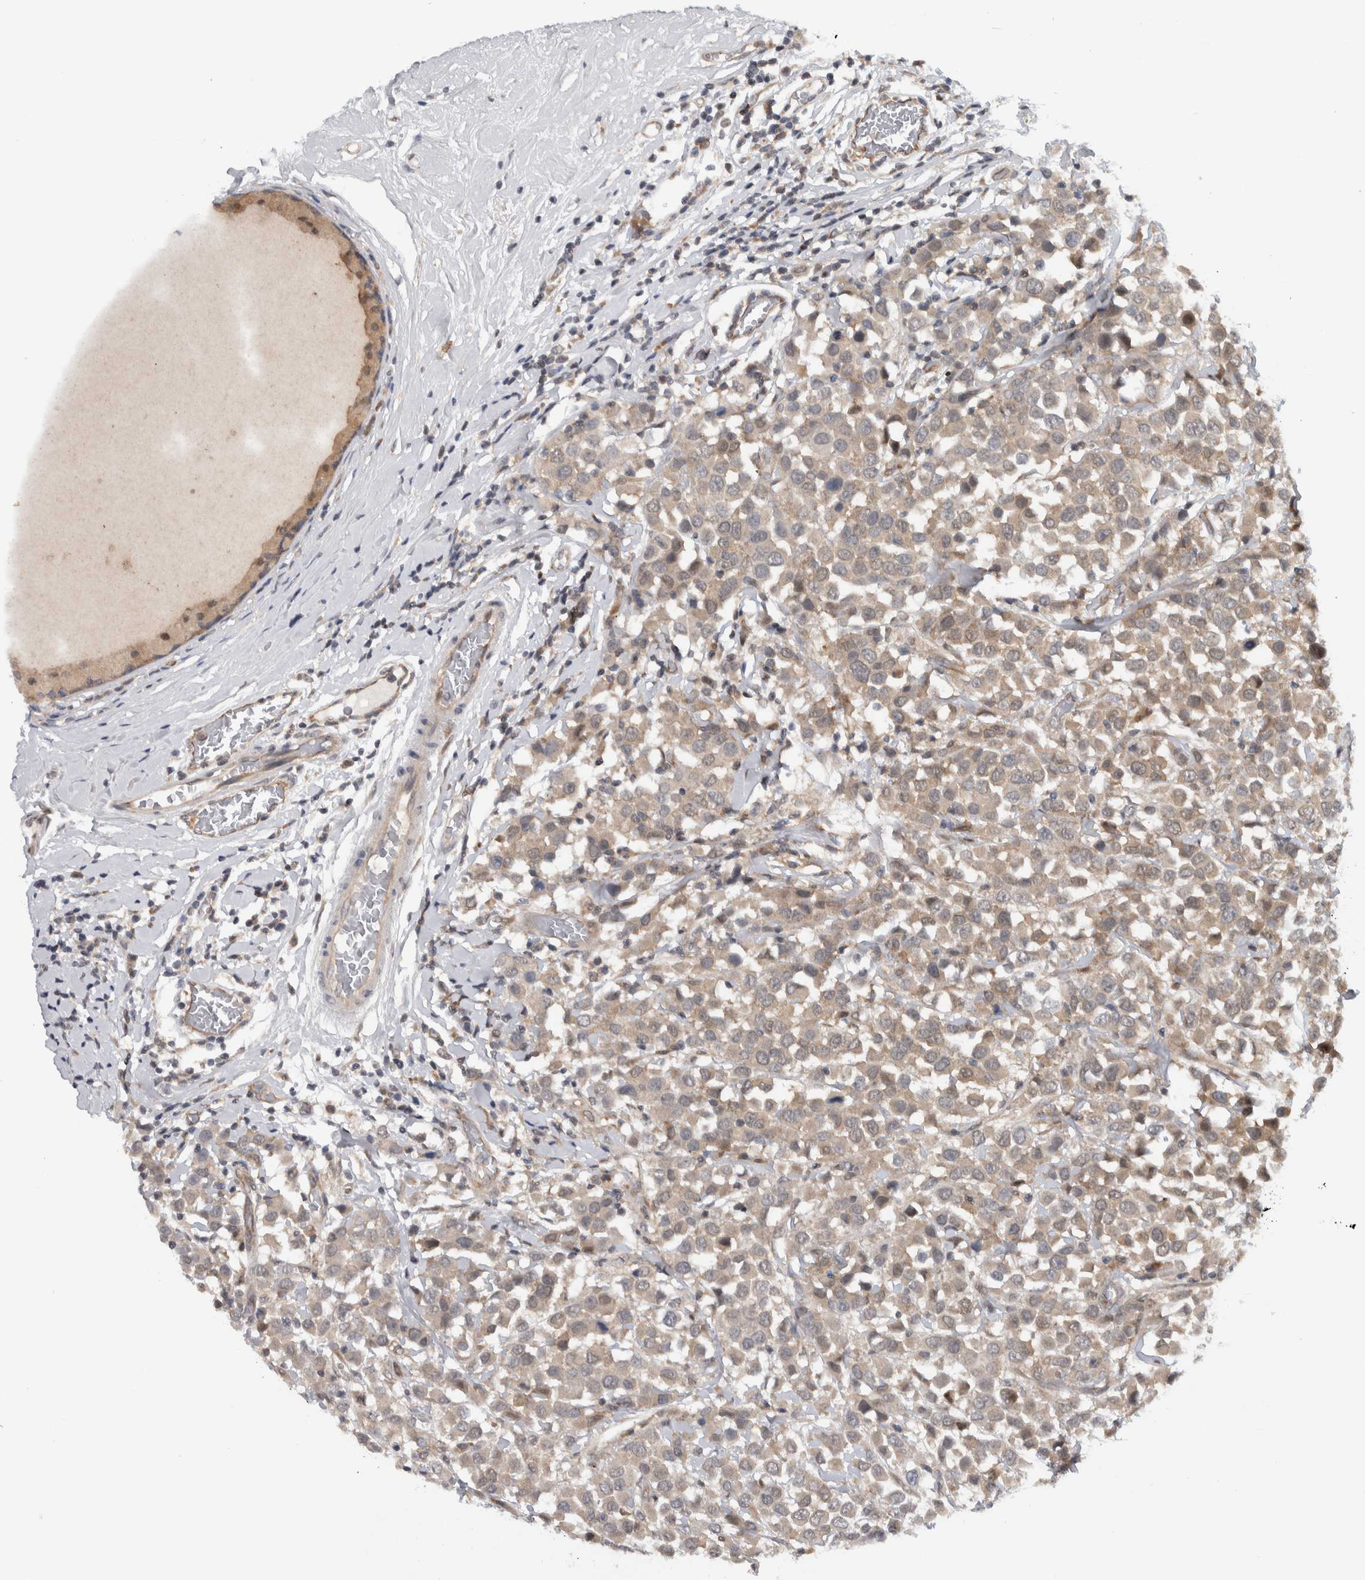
{"staining": {"intensity": "weak", "quantity": ">75%", "location": "cytoplasmic/membranous"}, "tissue": "breast cancer", "cell_type": "Tumor cells", "image_type": "cancer", "snomed": [{"axis": "morphology", "description": "Duct carcinoma"}, {"axis": "topography", "description": "Breast"}], "caption": "Immunohistochemistry (IHC) (DAB) staining of breast infiltrating ductal carcinoma reveals weak cytoplasmic/membranous protein expression in about >75% of tumor cells.", "gene": "CCDC43", "patient": {"sex": "female", "age": 61}}